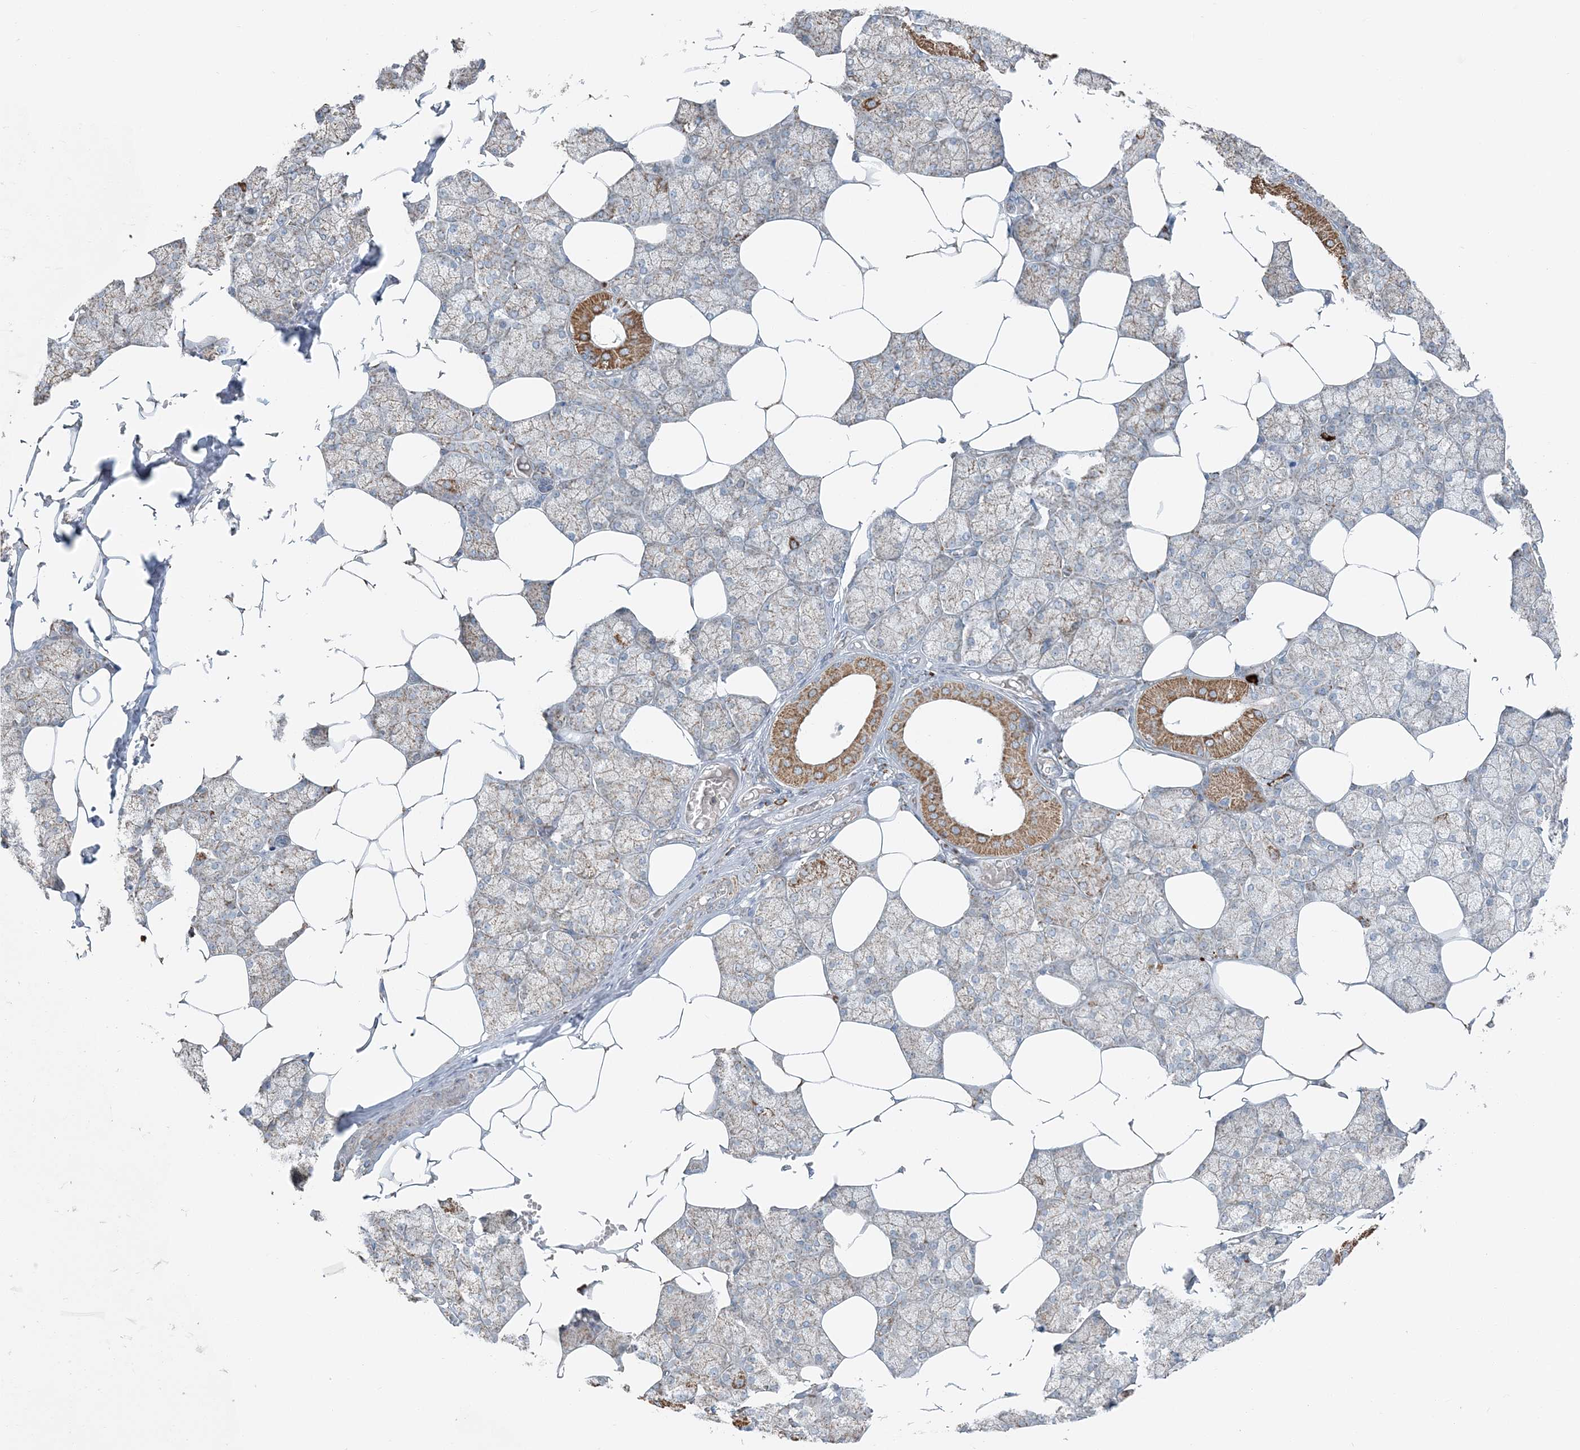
{"staining": {"intensity": "moderate", "quantity": "<25%", "location": "cytoplasmic/membranous"}, "tissue": "salivary gland", "cell_type": "Glandular cells", "image_type": "normal", "snomed": [{"axis": "morphology", "description": "Normal tissue, NOS"}, {"axis": "topography", "description": "Salivary gland"}], "caption": "Protein staining of normal salivary gland exhibits moderate cytoplasmic/membranous positivity in approximately <25% of glandular cells. (DAB IHC, brown staining for protein, blue staining for nuclei).", "gene": "SLC22A16", "patient": {"sex": "male", "age": 62}}